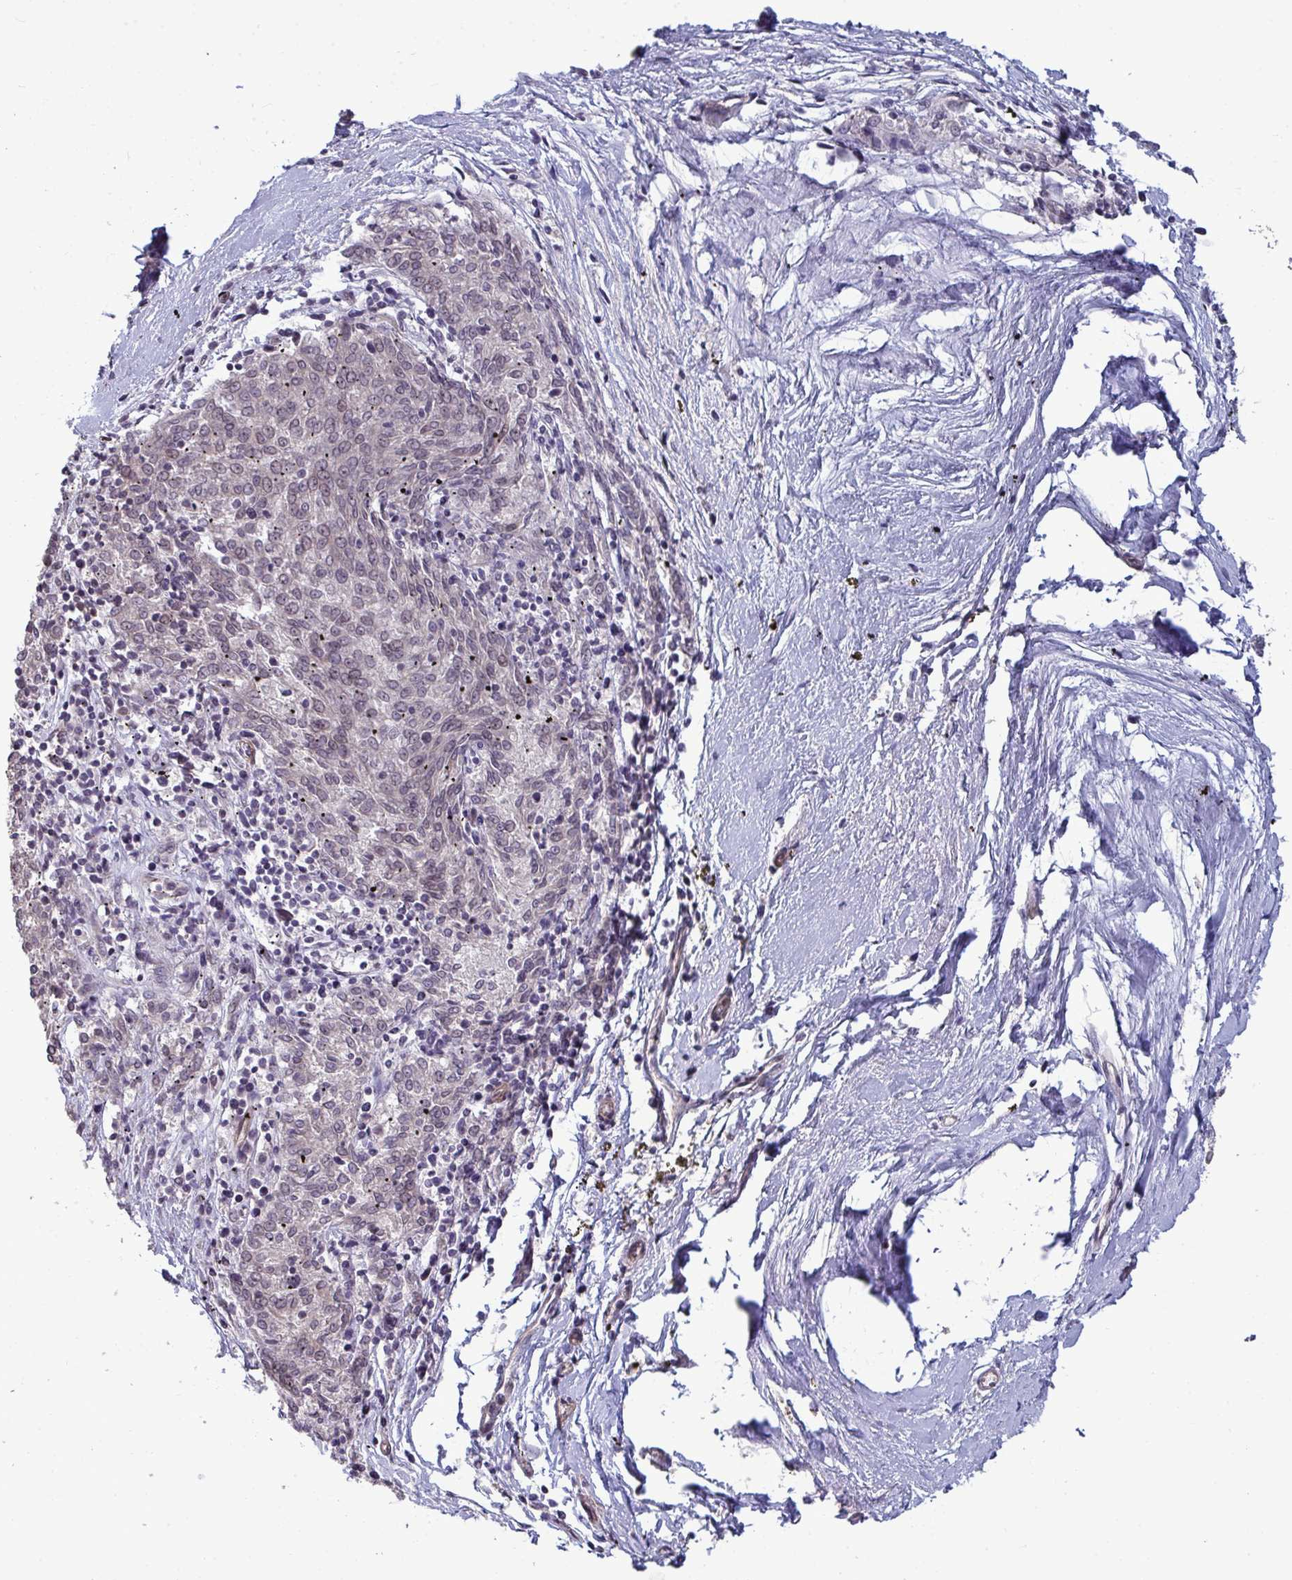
{"staining": {"intensity": "negative", "quantity": "none", "location": "none"}, "tissue": "melanoma", "cell_type": "Tumor cells", "image_type": "cancer", "snomed": [{"axis": "morphology", "description": "Malignant melanoma, NOS"}, {"axis": "topography", "description": "Skin"}], "caption": "This image is of malignant melanoma stained with IHC to label a protein in brown with the nuclei are counter-stained blue. There is no expression in tumor cells. (DAB (3,3'-diaminobenzidine) immunohistochemistry visualized using brightfield microscopy, high magnification).", "gene": "IPO5", "patient": {"sex": "female", "age": 72}}